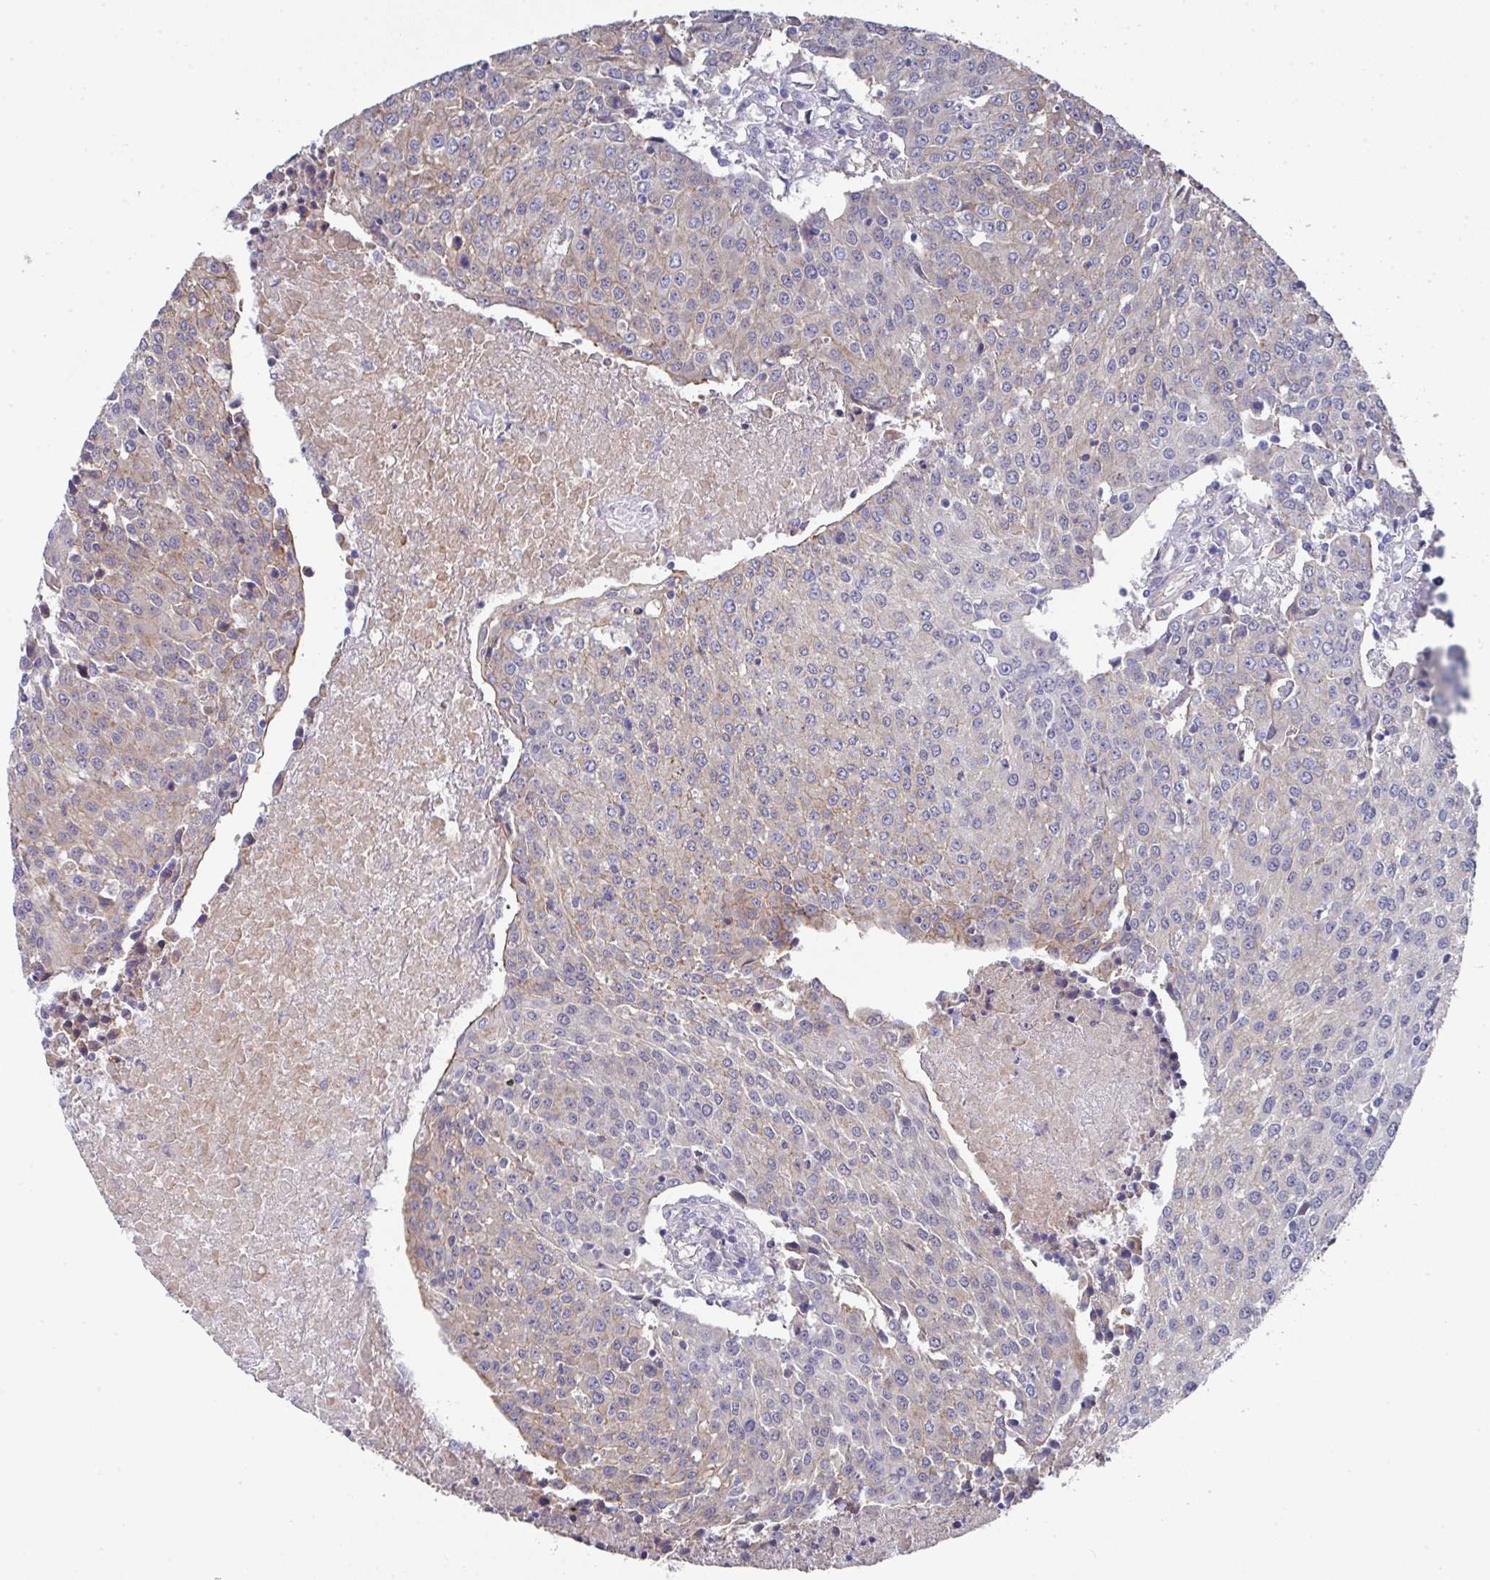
{"staining": {"intensity": "weak", "quantity": "25%-75%", "location": "cytoplasmic/membranous"}, "tissue": "urothelial cancer", "cell_type": "Tumor cells", "image_type": "cancer", "snomed": [{"axis": "morphology", "description": "Urothelial carcinoma, High grade"}, {"axis": "topography", "description": "Urinary bladder"}], "caption": "Urothelial cancer stained with DAB immunohistochemistry displays low levels of weak cytoplasmic/membranous staining in about 25%-75% of tumor cells.", "gene": "PRR5", "patient": {"sex": "female", "age": 85}}